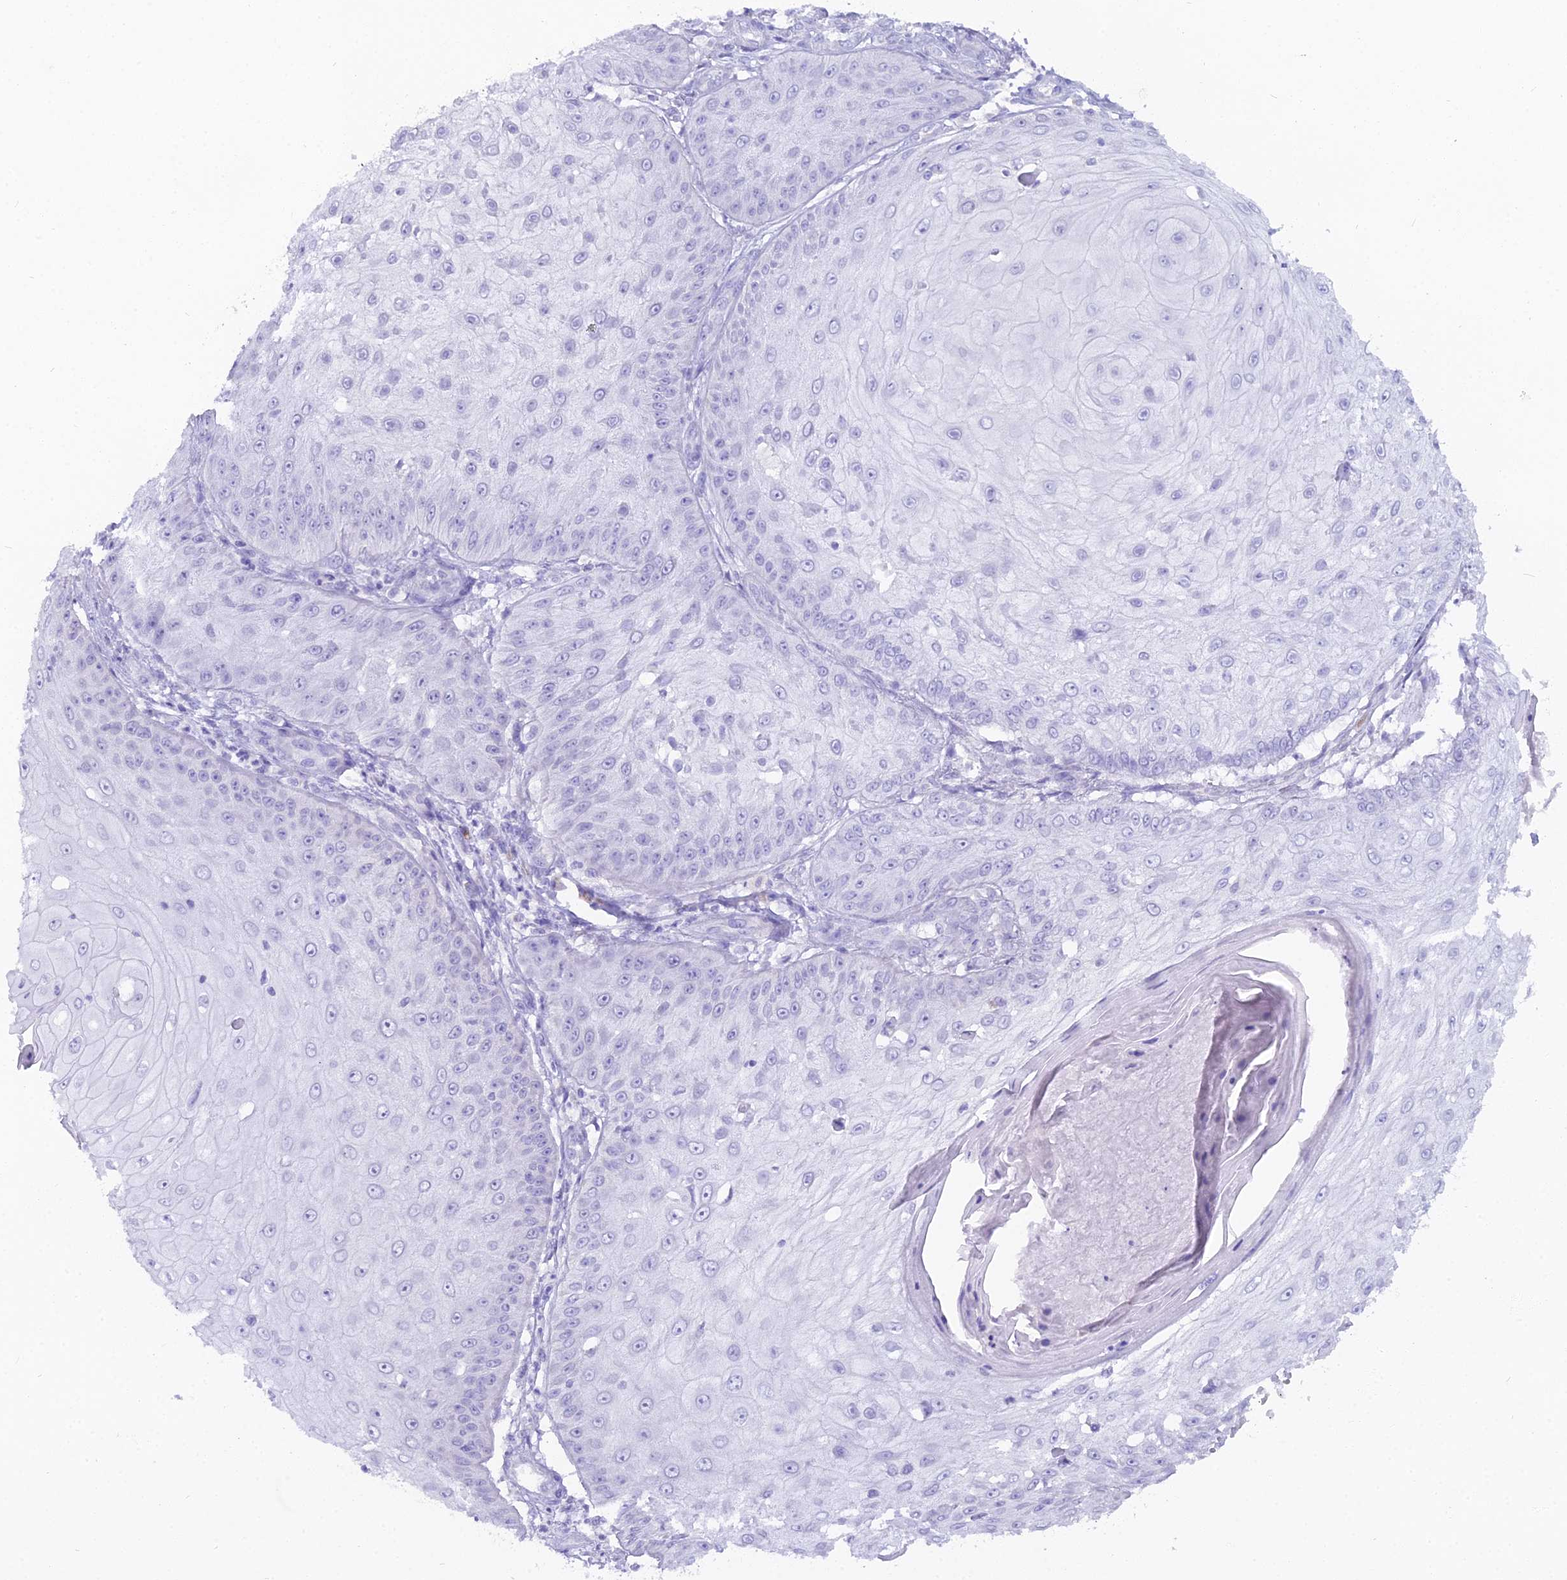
{"staining": {"intensity": "negative", "quantity": "none", "location": "none"}, "tissue": "skin cancer", "cell_type": "Tumor cells", "image_type": "cancer", "snomed": [{"axis": "morphology", "description": "Squamous cell carcinoma, NOS"}, {"axis": "topography", "description": "Skin"}], "caption": "IHC of human skin cancer displays no staining in tumor cells.", "gene": "CGB2", "patient": {"sex": "male", "age": 70}}